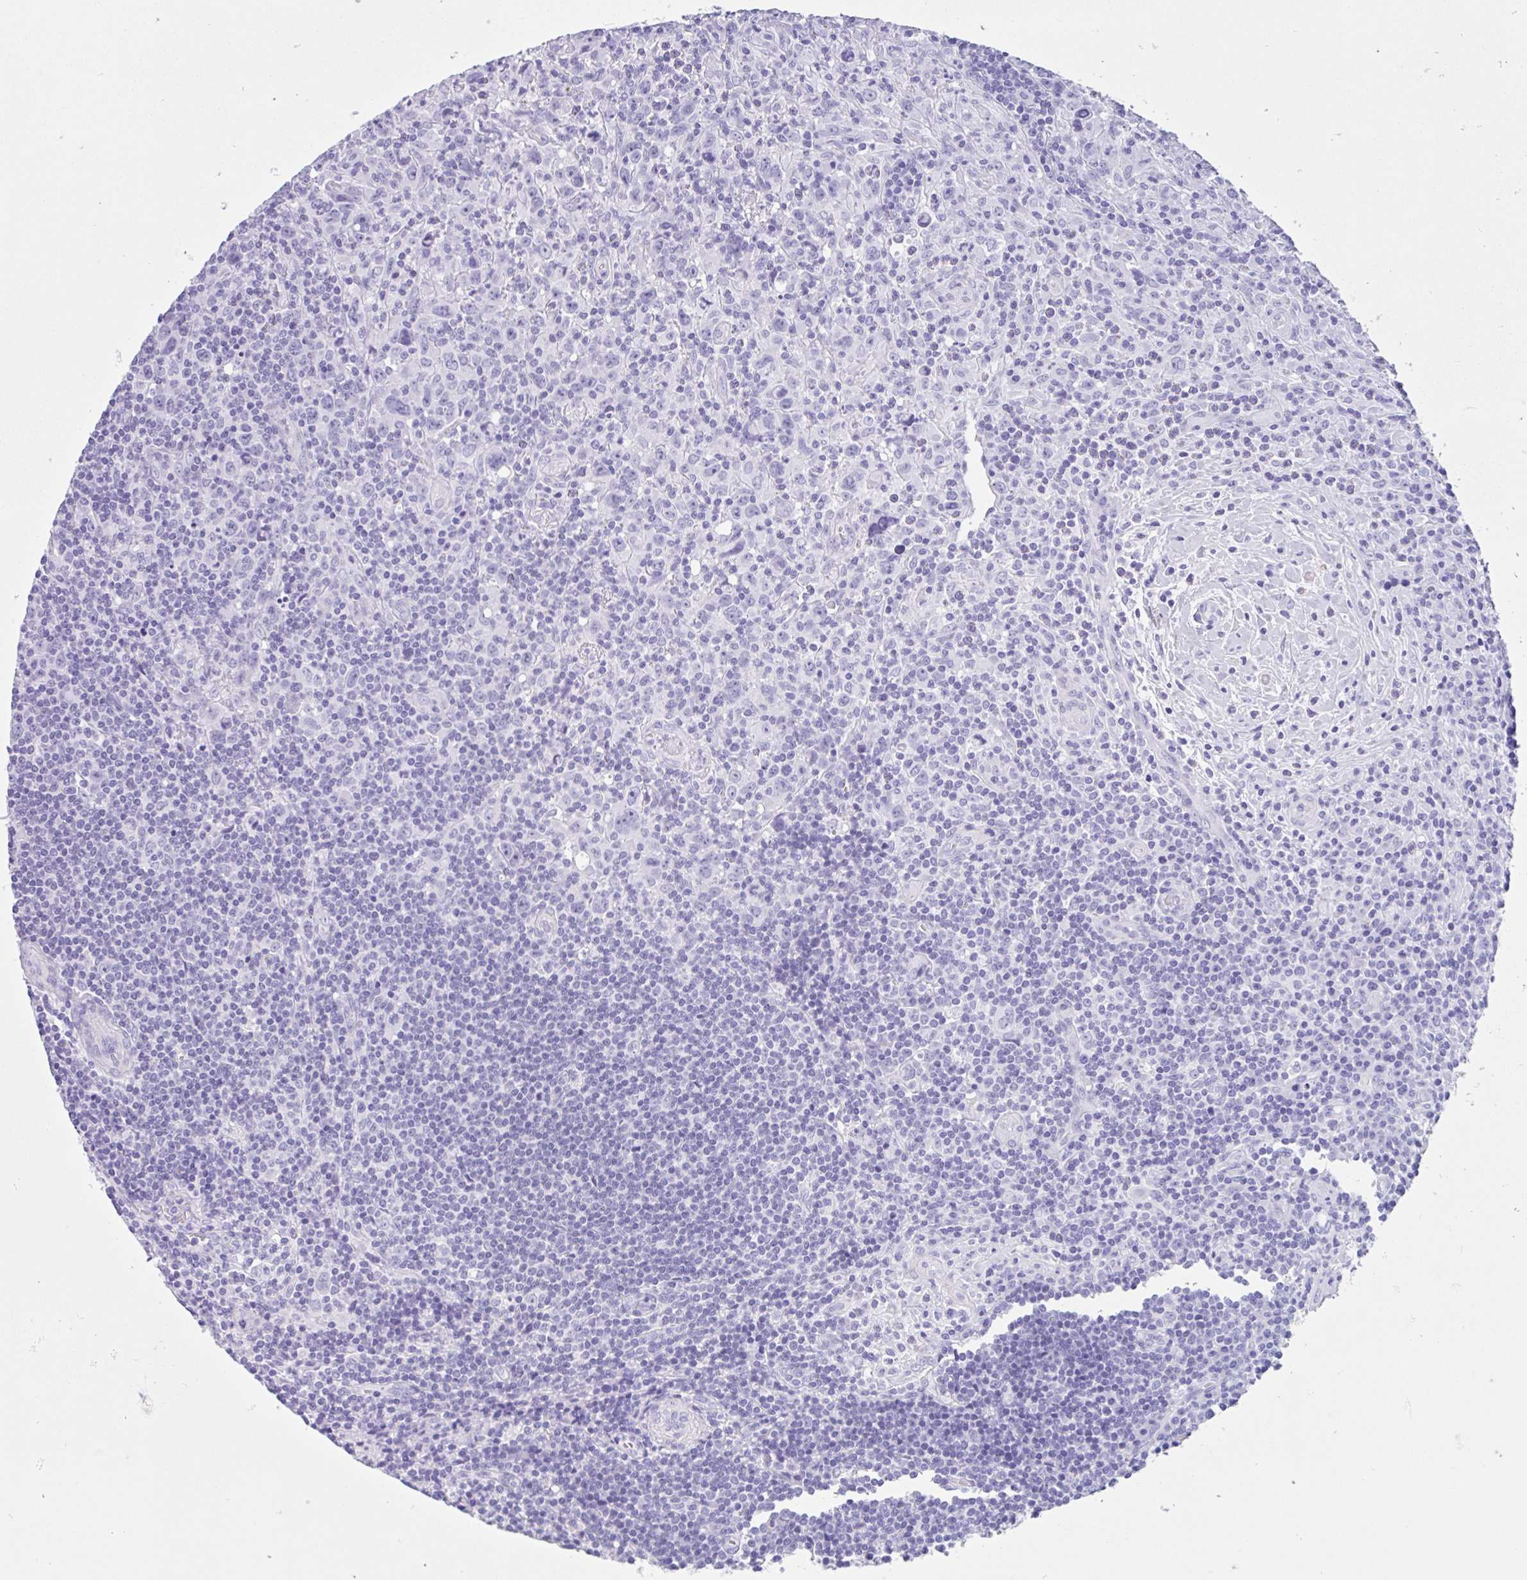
{"staining": {"intensity": "negative", "quantity": "none", "location": "none"}, "tissue": "lymphoma", "cell_type": "Tumor cells", "image_type": "cancer", "snomed": [{"axis": "morphology", "description": "Hodgkin's disease, NOS"}, {"axis": "topography", "description": "Lymph node"}], "caption": "The histopathology image reveals no significant staining in tumor cells of Hodgkin's disease.", "gene": "IAPP", "patient": {"sex": "female", "age": 18}}